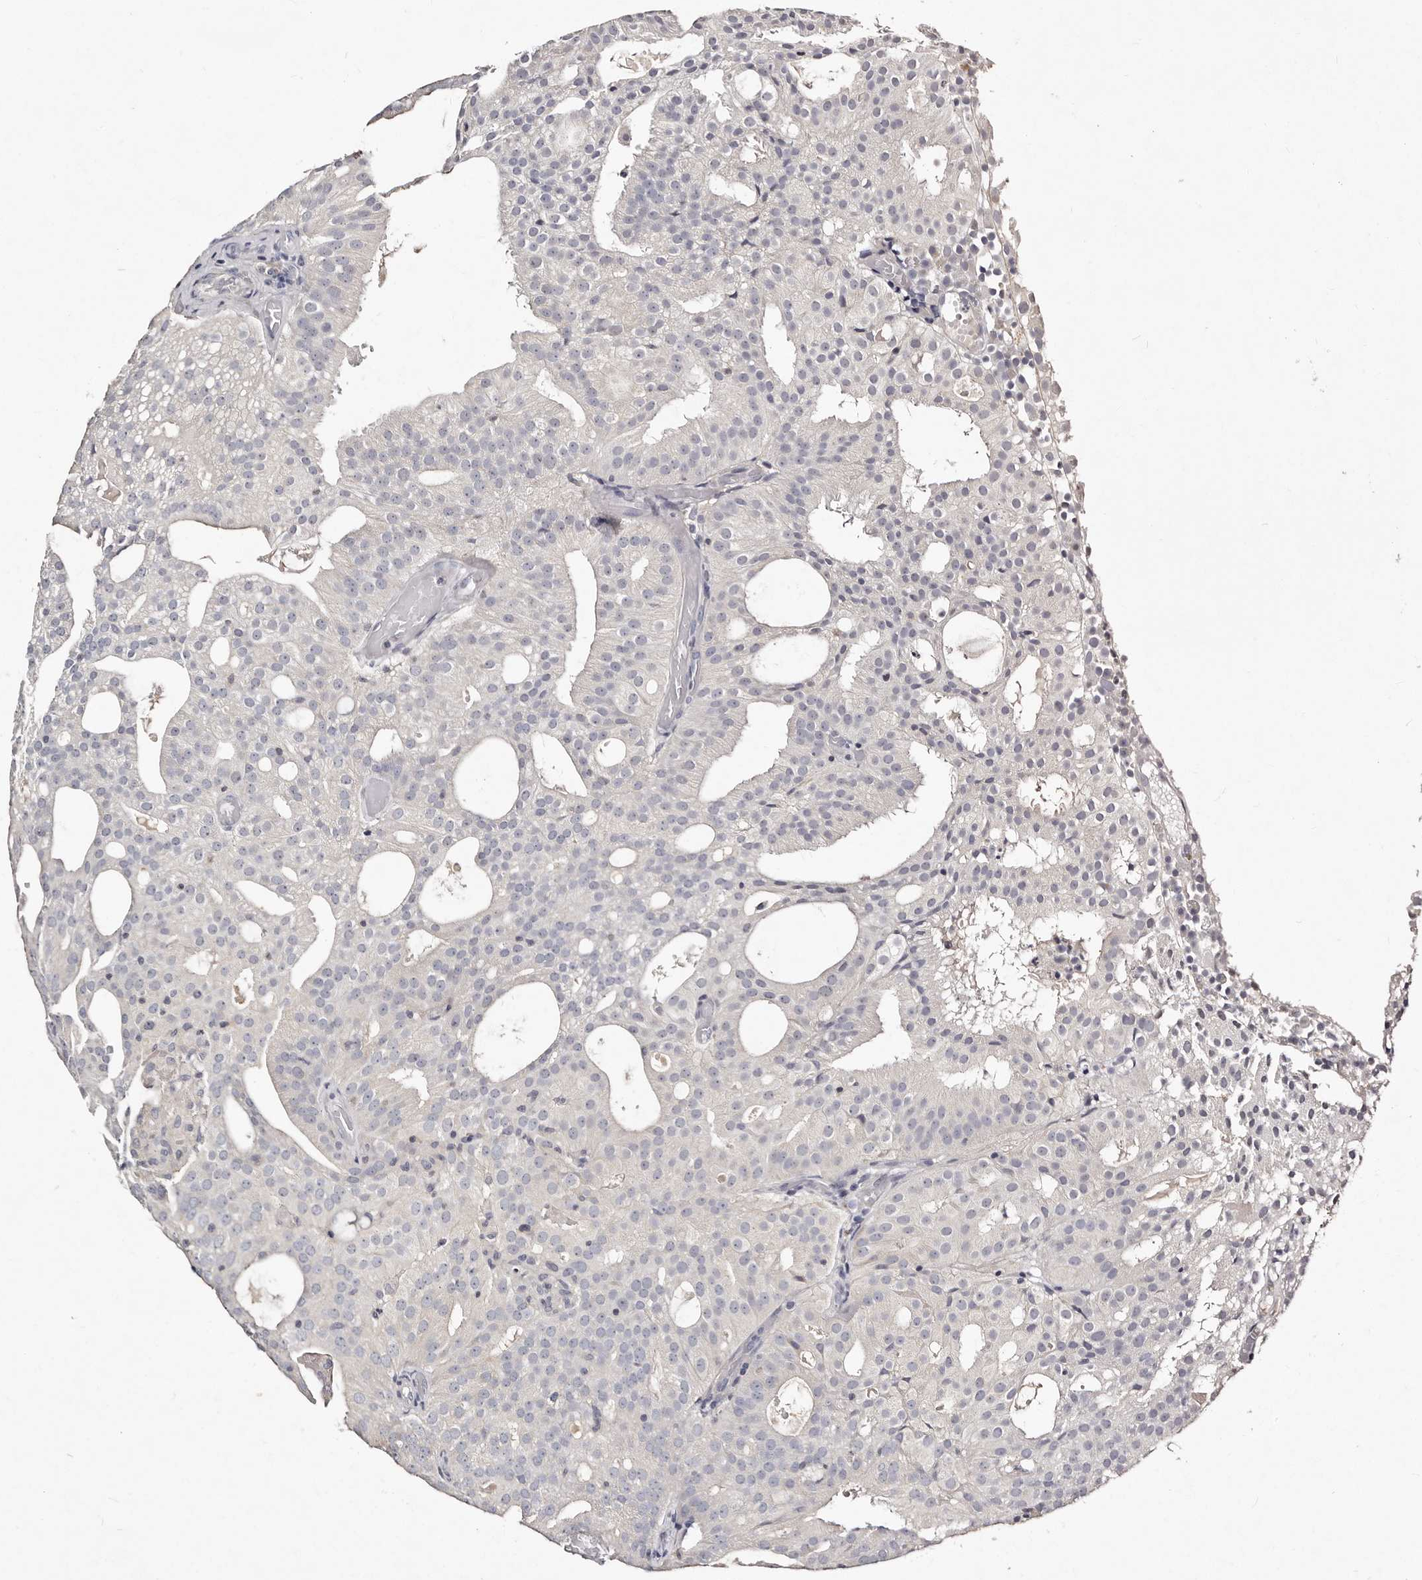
{"staining": {"intensity": "negative", "quantity": "none", "location": "none"}, "tissue": "prostate cancer", "cell_type": "Tumor cells", "image_type": "cancer", "snomed": [{"axis": "morphology", "description": "Adenocarcinoma, Medium grade"}, {"axis": "topography", "description": "Prostate"}], "caption": "Immunohistochemical staining of human prostate cancer exhibits no significant staining in tumor cells. The staining was performed using DAB to visualize the protein expression in brown, while the nuclei were stained in blue with hematoxylin (Magnification: 20x).", "gene": "MRPS33", "patient": {"sex": "male", "age": 88}}